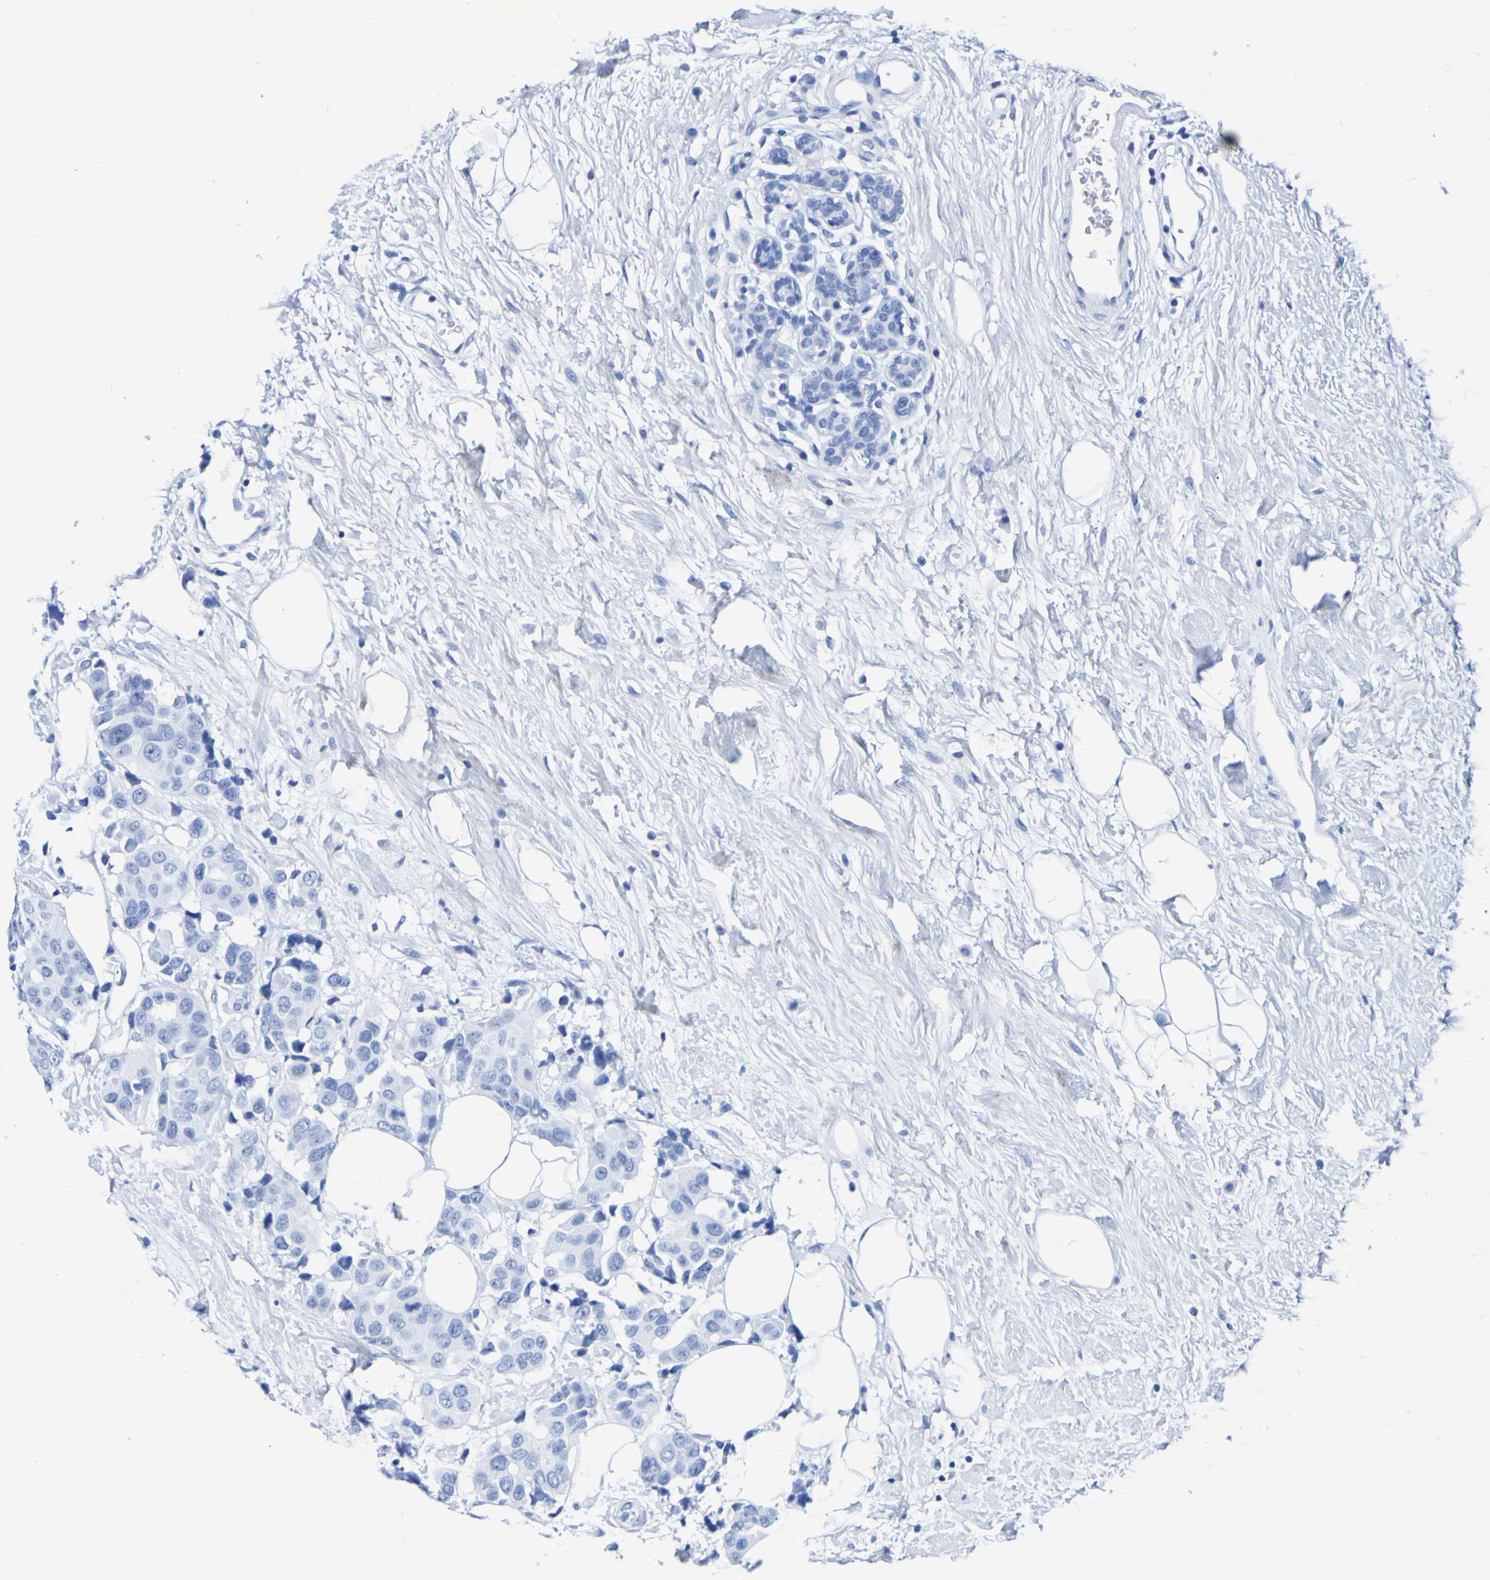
{"staining": {"intensity": "negative", "quantity": "none", "location": "none"}, "tissue": "breast cancer", "cell_type": "Tumor cells", "image_type": "cancer", "snomed": [{"axis": "morphology", "description": "Normal tissue, NOS"}, {"axis": "morphology", "description": "Duct carcinoma"}, {"axis": "topography", "description": "Breast"}], "caption": "Immunohistochemical staining of human breast infiltrating ductal carcinoma exhibits no significant staining in tumor cells.", "gene": "DPEP1", "patient": {"sex": "female", "age": 39}}